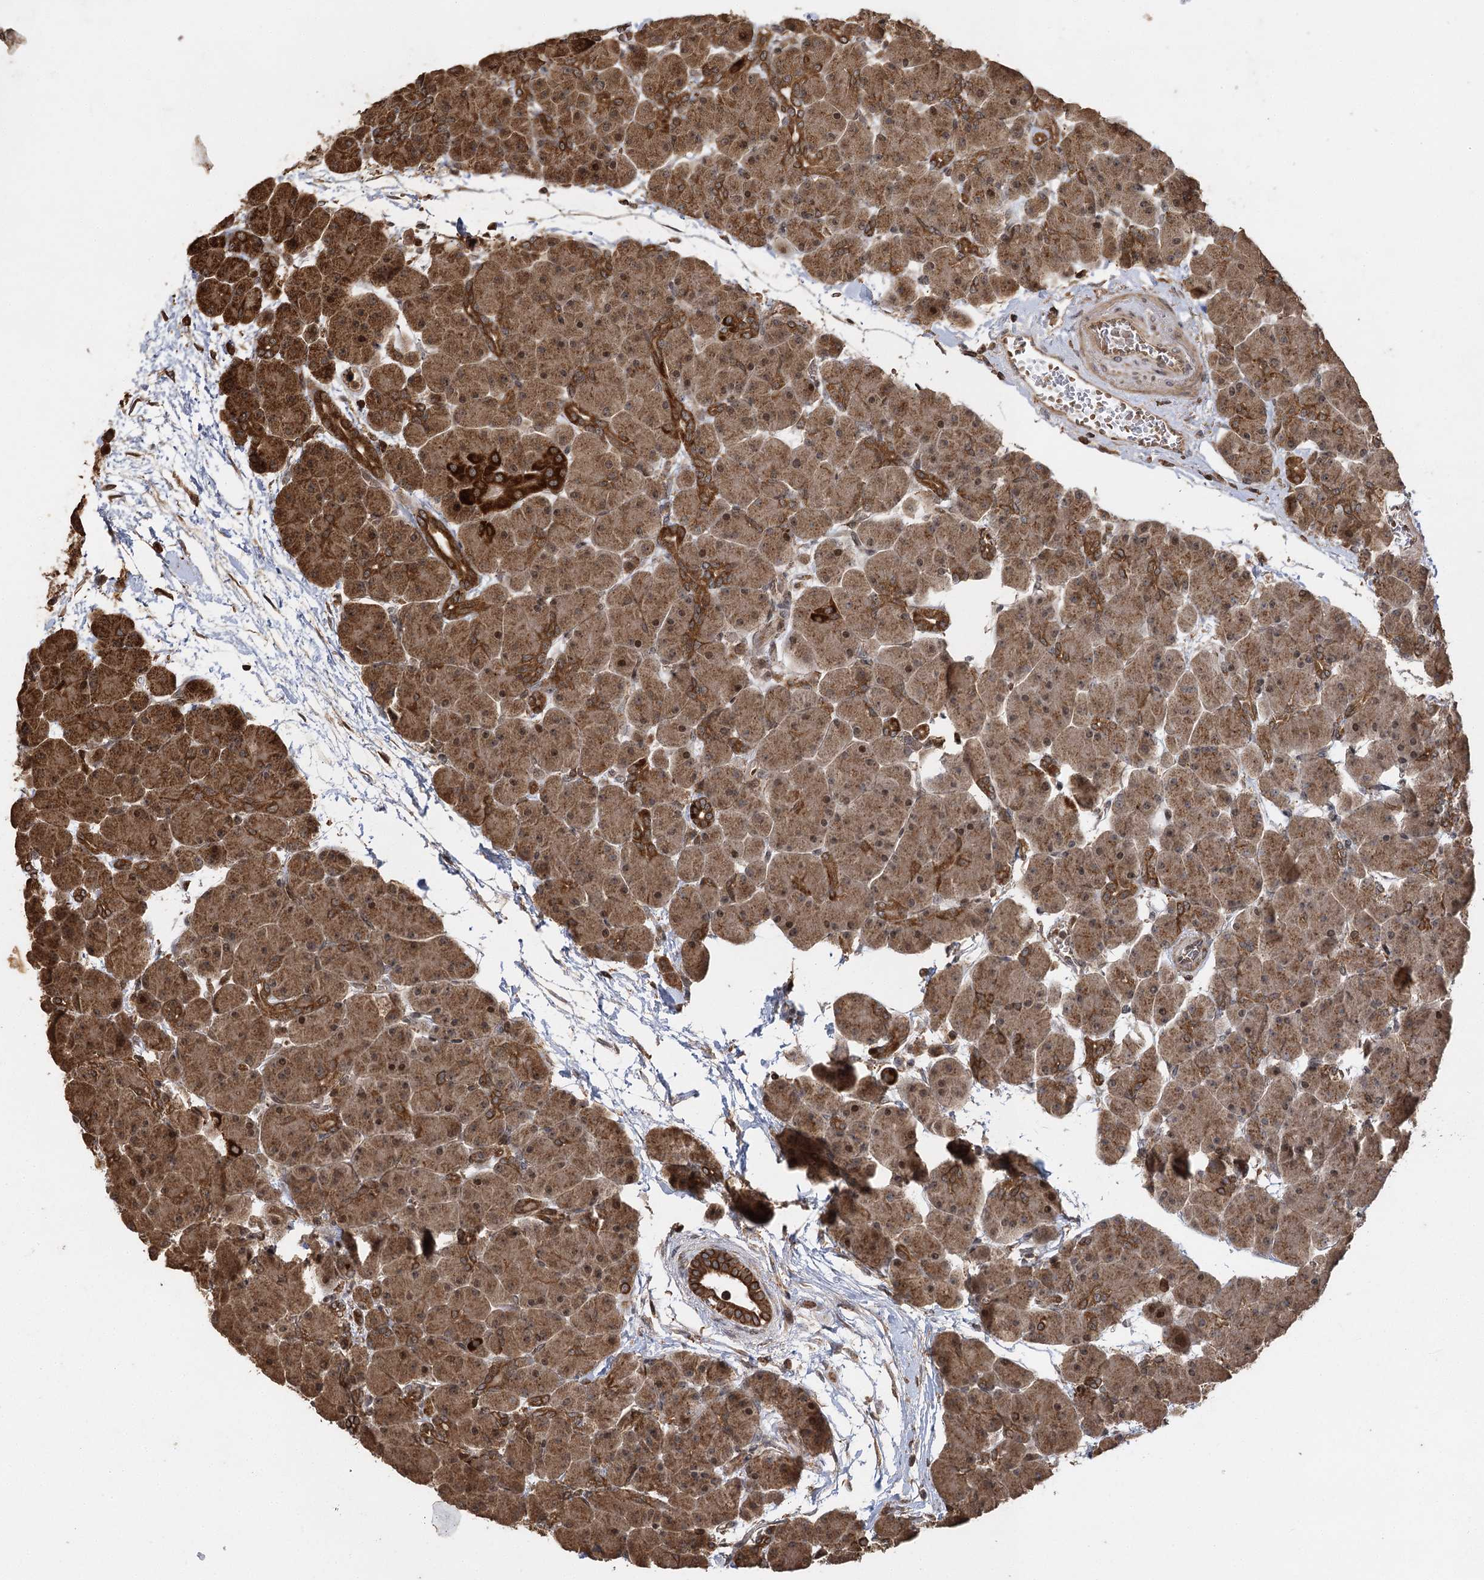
{"staining": {"intensity": "strong", "quantity": ">75%", "location": "cytoplasmic/membranous,nuclear"}, "tissue": "pancreas", "cell_type": "Exocrine glandular cells", "image_type": "normal", "snomed": [{"axis": "morphology", "description": "Normal tissue, NOS"}, {"axis": "topography", "description": "Pancreas"}], "caption": "DAB (3,3'-diaminobenzidine) immunohistochemical staining of normal pancreas reveals strong cytoplasmic/membranous,nuclear protein staining in about >75% of exocrine glandular cells. (DAB = brown stain, brightfield microscopy at high magnification).", "gene": "IL11RA", "patient": {"sex": "male", "age": 66}}